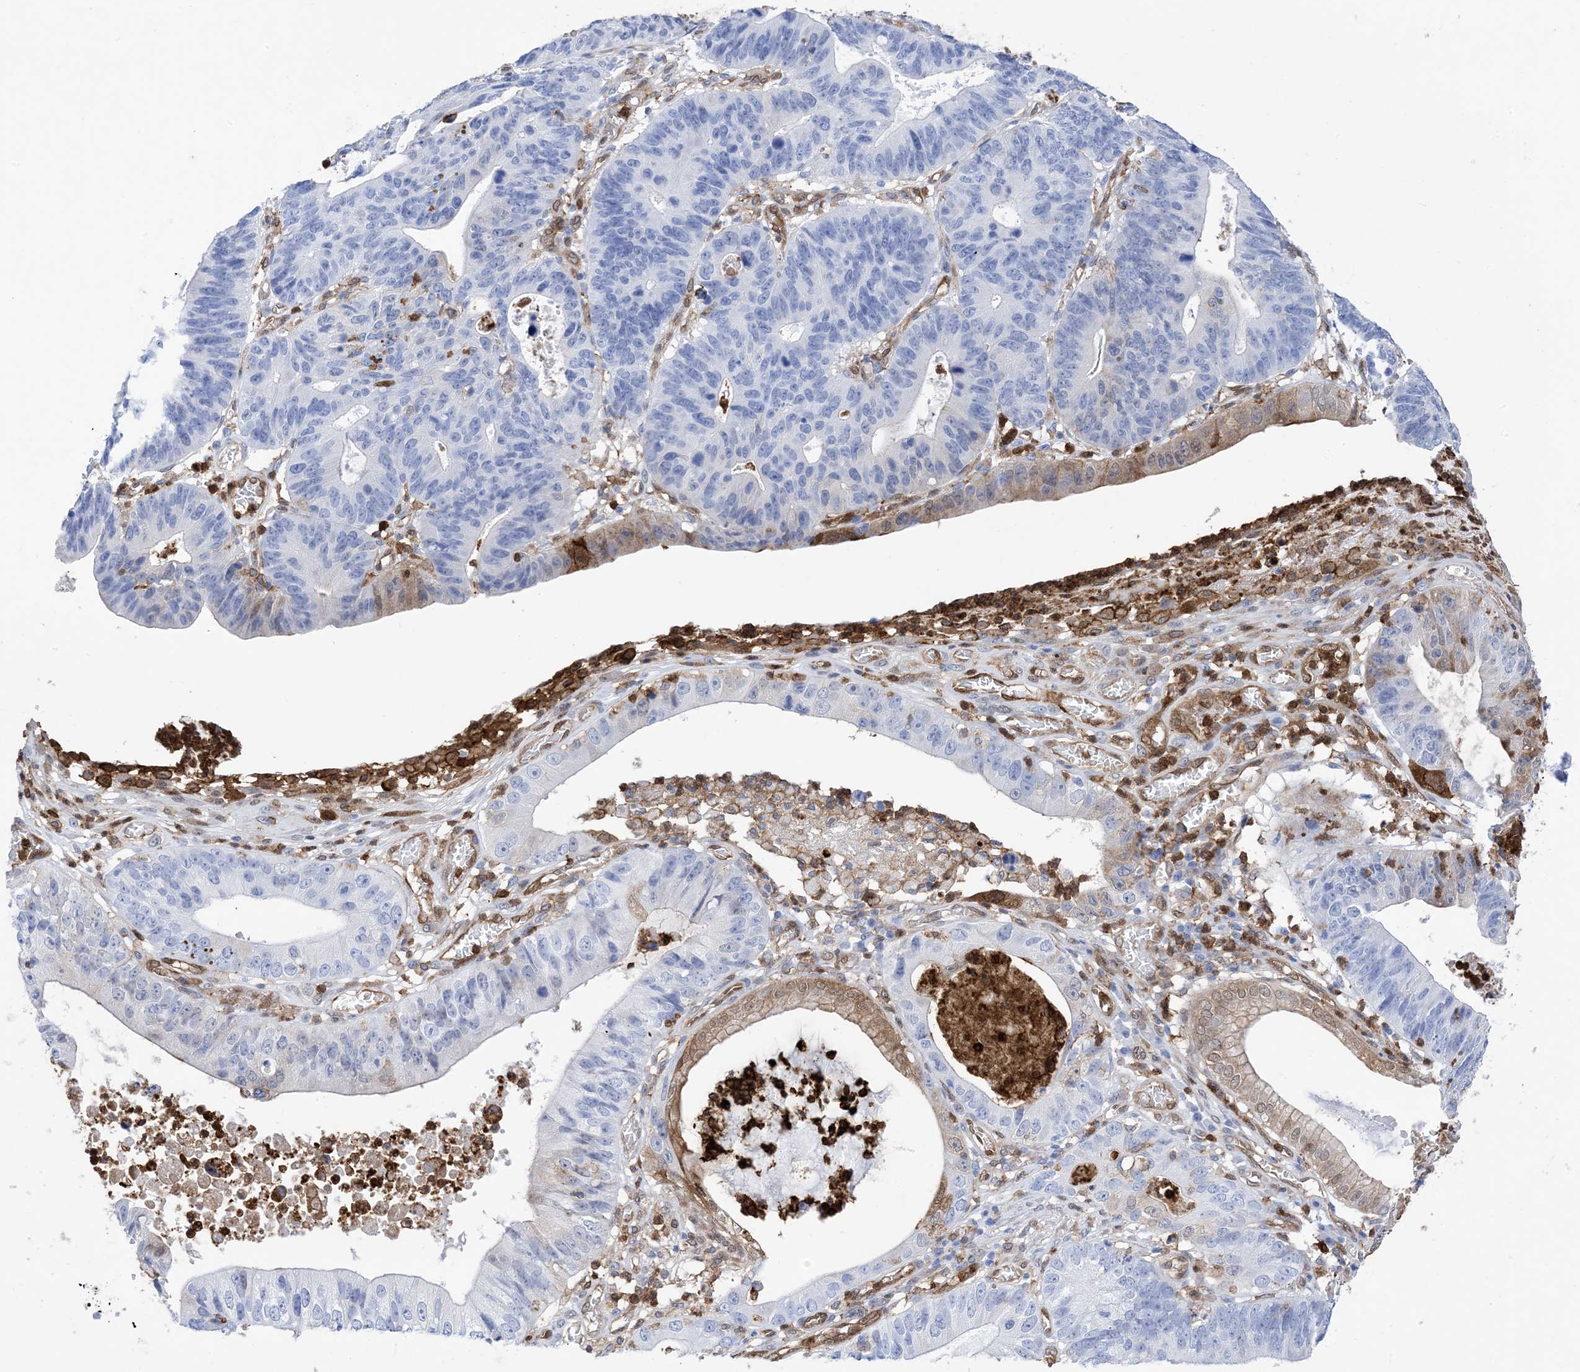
{"staining": {"intensity": "negative", "quantity": "none", "location": "none"}, "tissue": "stomach cancer", "cell_type": "Tumor cells", "image_type": "cancer", "snomed": [{"axis": "morphology", "description": "Adenocarcinoma, NOS"}, {"axis": "topography", "description": "Stomach"}], "caption": "IHC photomicrograph of neoplastic tissue: stomach cancer (adenocarcinoma) stained with DAB reveals no significant protein expression in tumor cells. The staining was performed using DAB (3,3'-diaminobenzidine) to visualize the protein expression in brown, while the nuclei were stained in blue with hematoxylin (Magnification: 20x).", "gene": "ANXA1", "patient": {"sex": "male", "age": 59}}